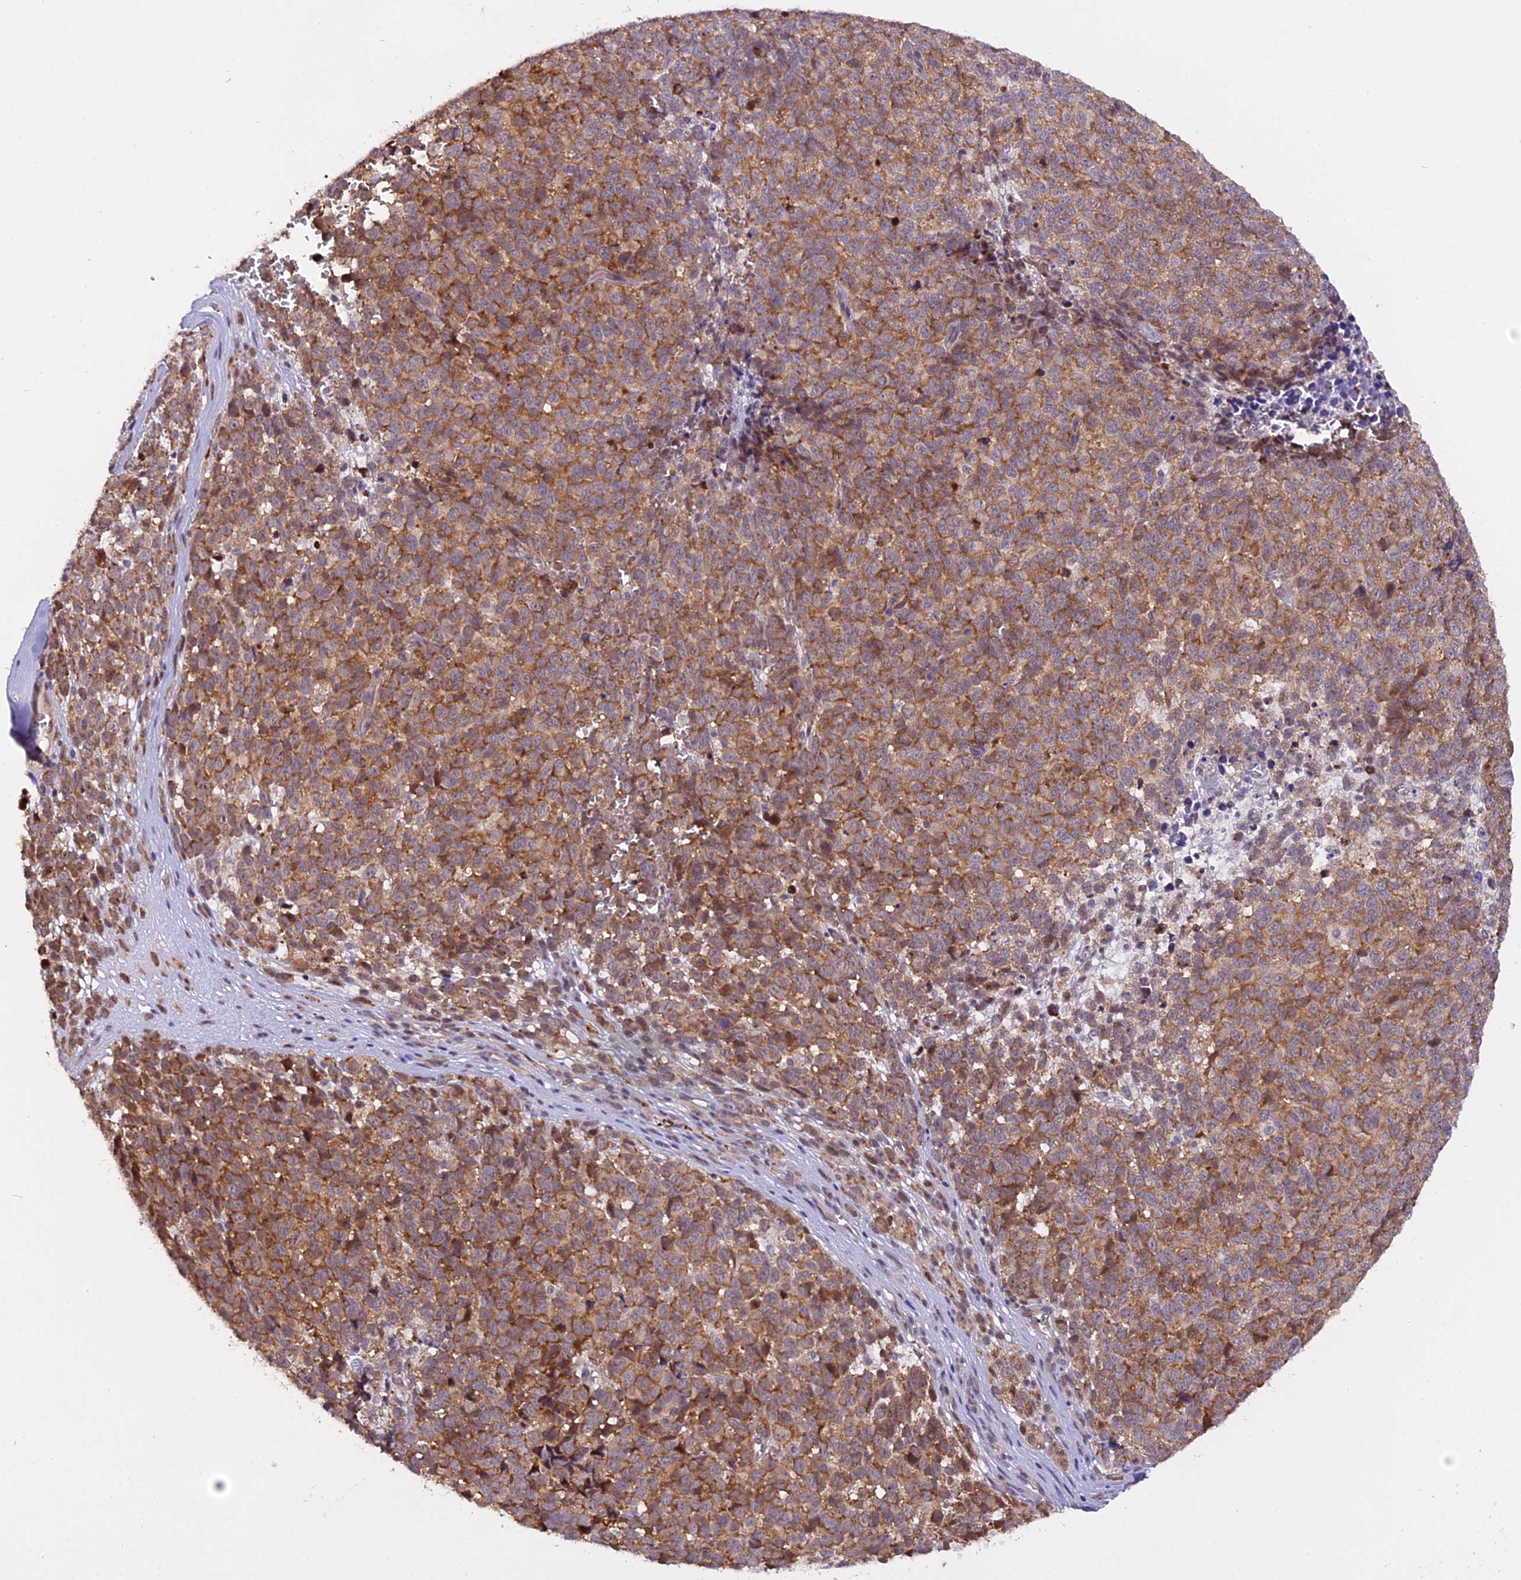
{"staining": {"intensity": "moderate", "quantity": ">75%", "location": "cytoplasmic/membranous"}, "tissue": "melanoma", "cell_type": "Tumor cells", "image_type": "cancer", "snomed": [{"axis": "morphology", "description": "Malignant melanoma, NOS"}, {"axis": "topography", "description": "Nose, NOS"}], "caption": "Malignant melanoma stained with DAB IHC displays medium levels of moderate cytoplasmic/membranous positivity in about >75% of tumor cells.", "gene": "HERPUD1", "patient": {"sex": "female", "age": 48}}